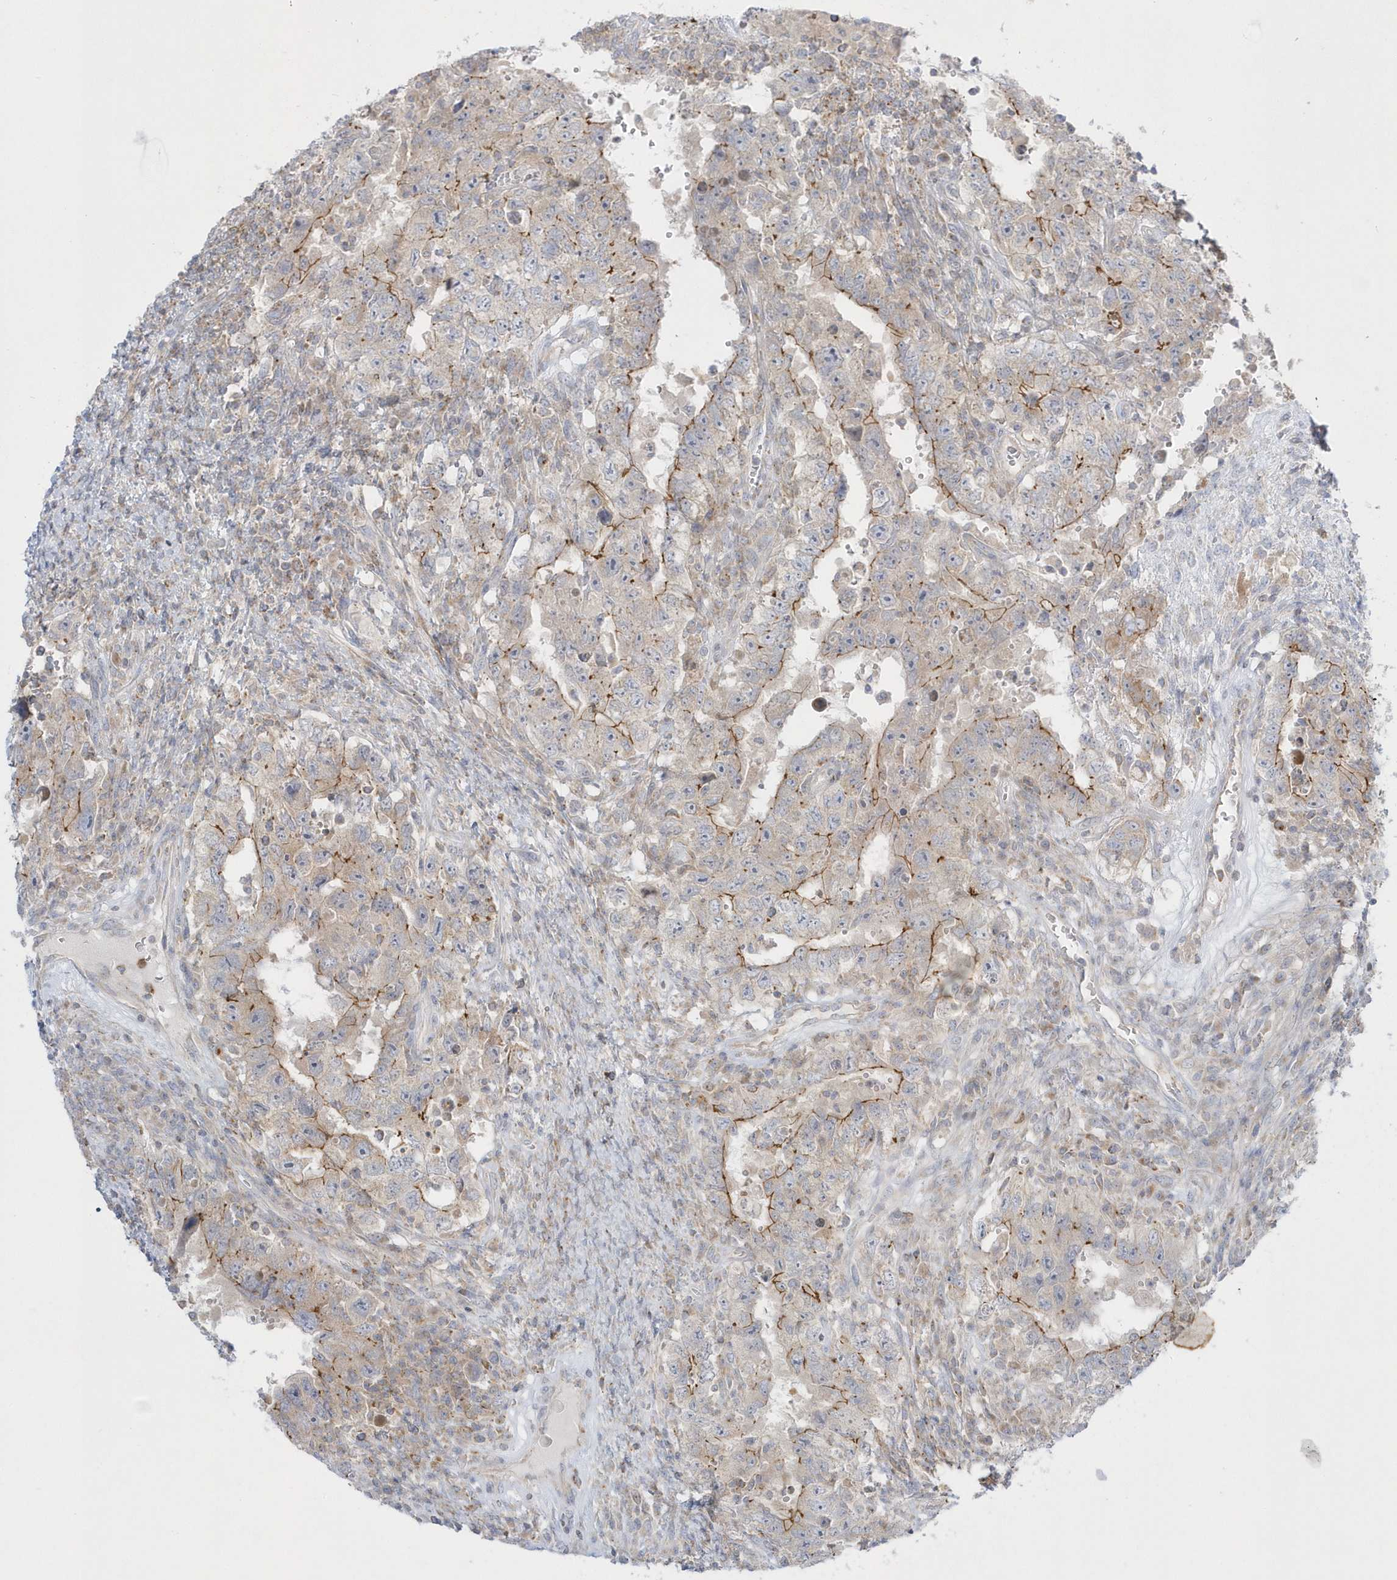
{"staining": {"intensity": "moderate", "quantity": "25%-75%", "location": "cytoplasmic/membranous"}, "tissue": "testis cancer", "cell_type": "Tumor cells", "image_type": "cancer", "snomed": [{"axis": "morphology", "description": "Carcinoma, Embryonal, NOS"}, {"axis": "topography", "description": "Testis"}], "caption": "Testis cancer (embryonal carcinoma) stained with a brown dye exhibits moderate cytoplasmic/membranous positive positivity in about 25%-75% of tumor cells.", "gene": "DNAJC18", "patient": {"sex": "male", "age": 26}}